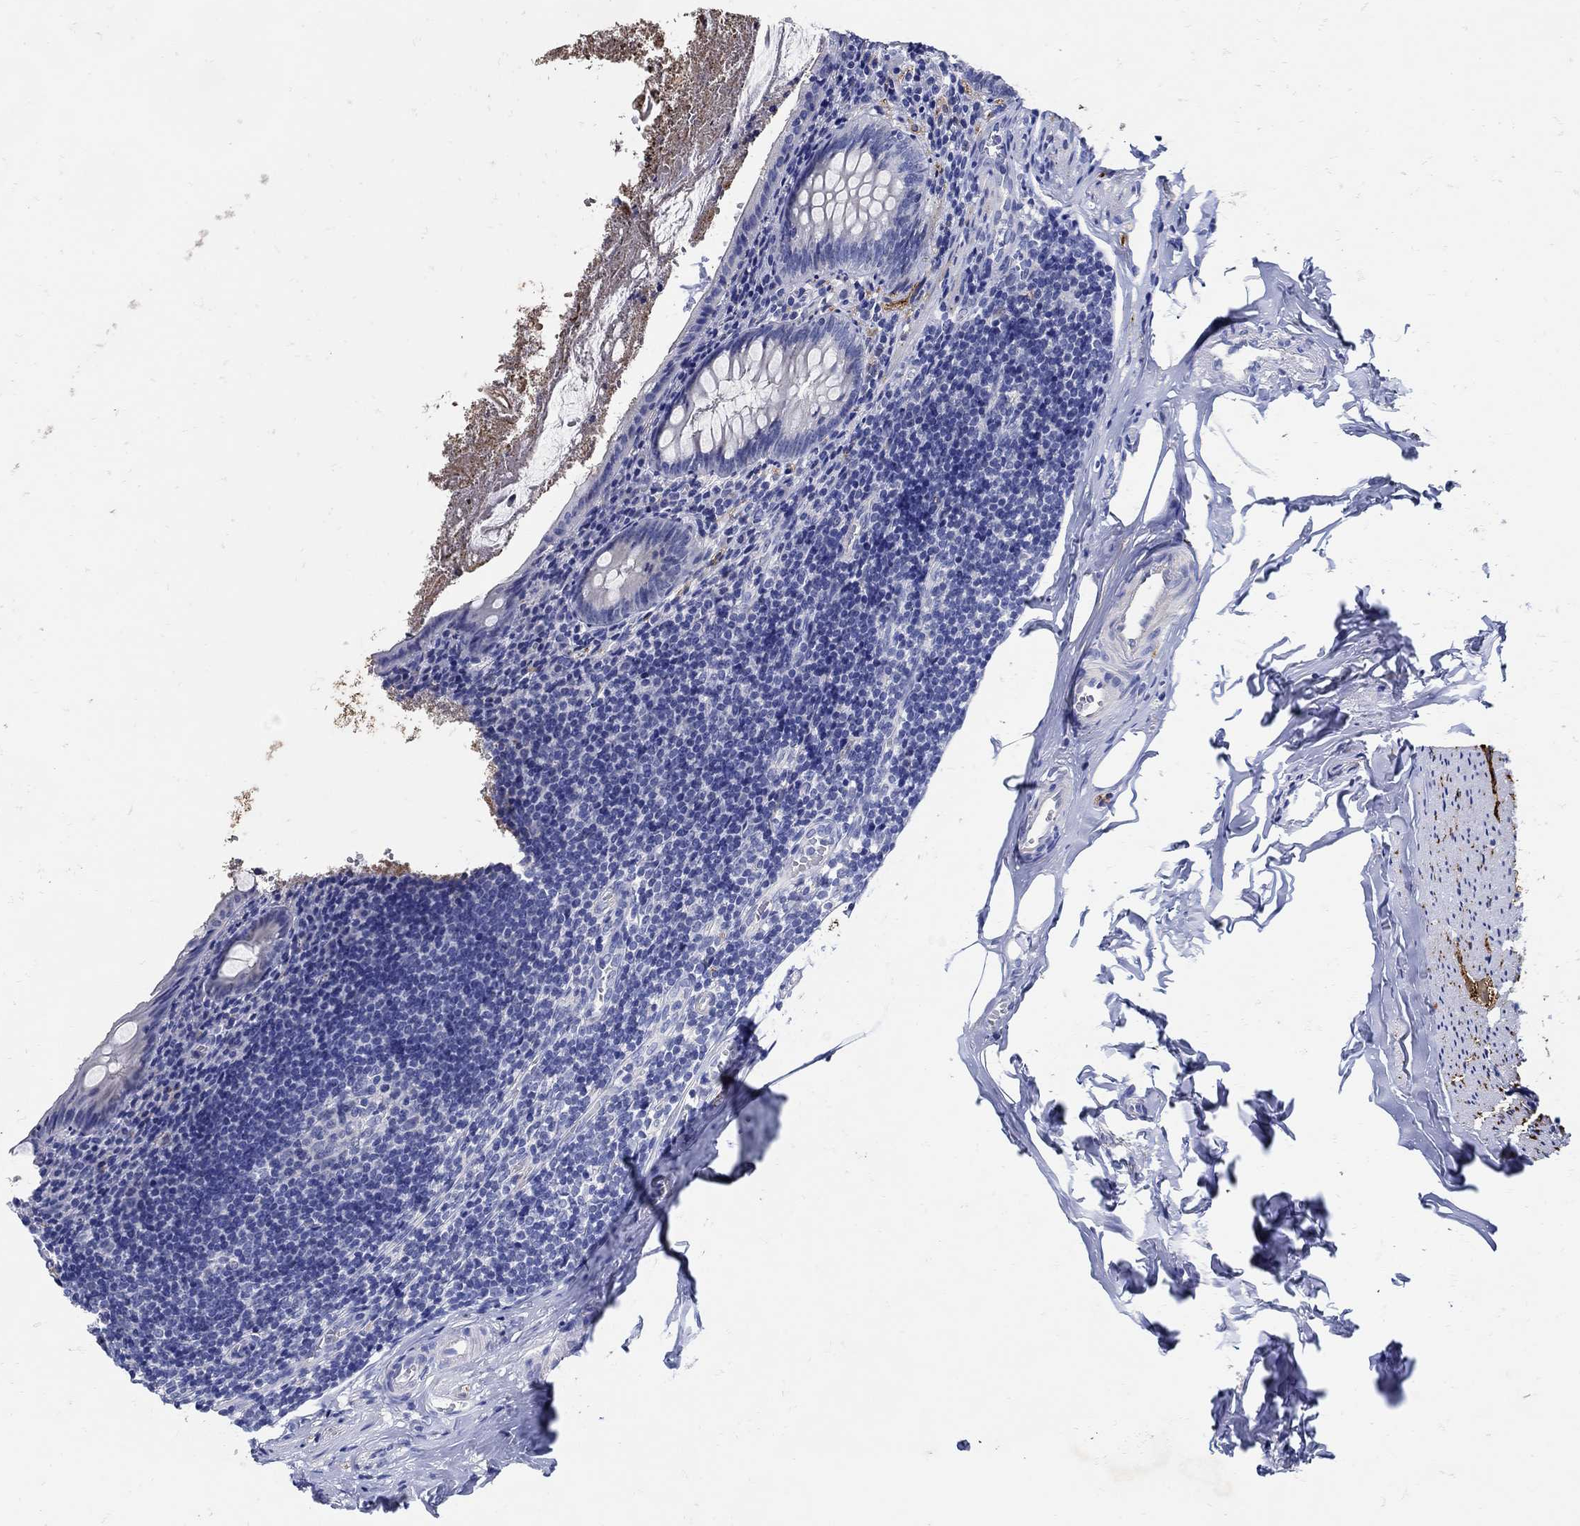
{"staining": {"intensity": "negative", "quantity": "none", "location": "none"}, "tissue": "appendix", "cell_type": "Glandular cells", "image_type": "normal", "snomed": [{"axis": "morphology", "description": "Normal tissue, NOS"}, {"axis": "topography", "description": "Appendix"}], "caption": "IHC micrograph of benign human appendix stained for a protein (brown), which demonstrates no staining in glandular cells. Nuclei are stained in blue.", "gene": "NOS1", "patient": {"sex": "female", "age": 23}}